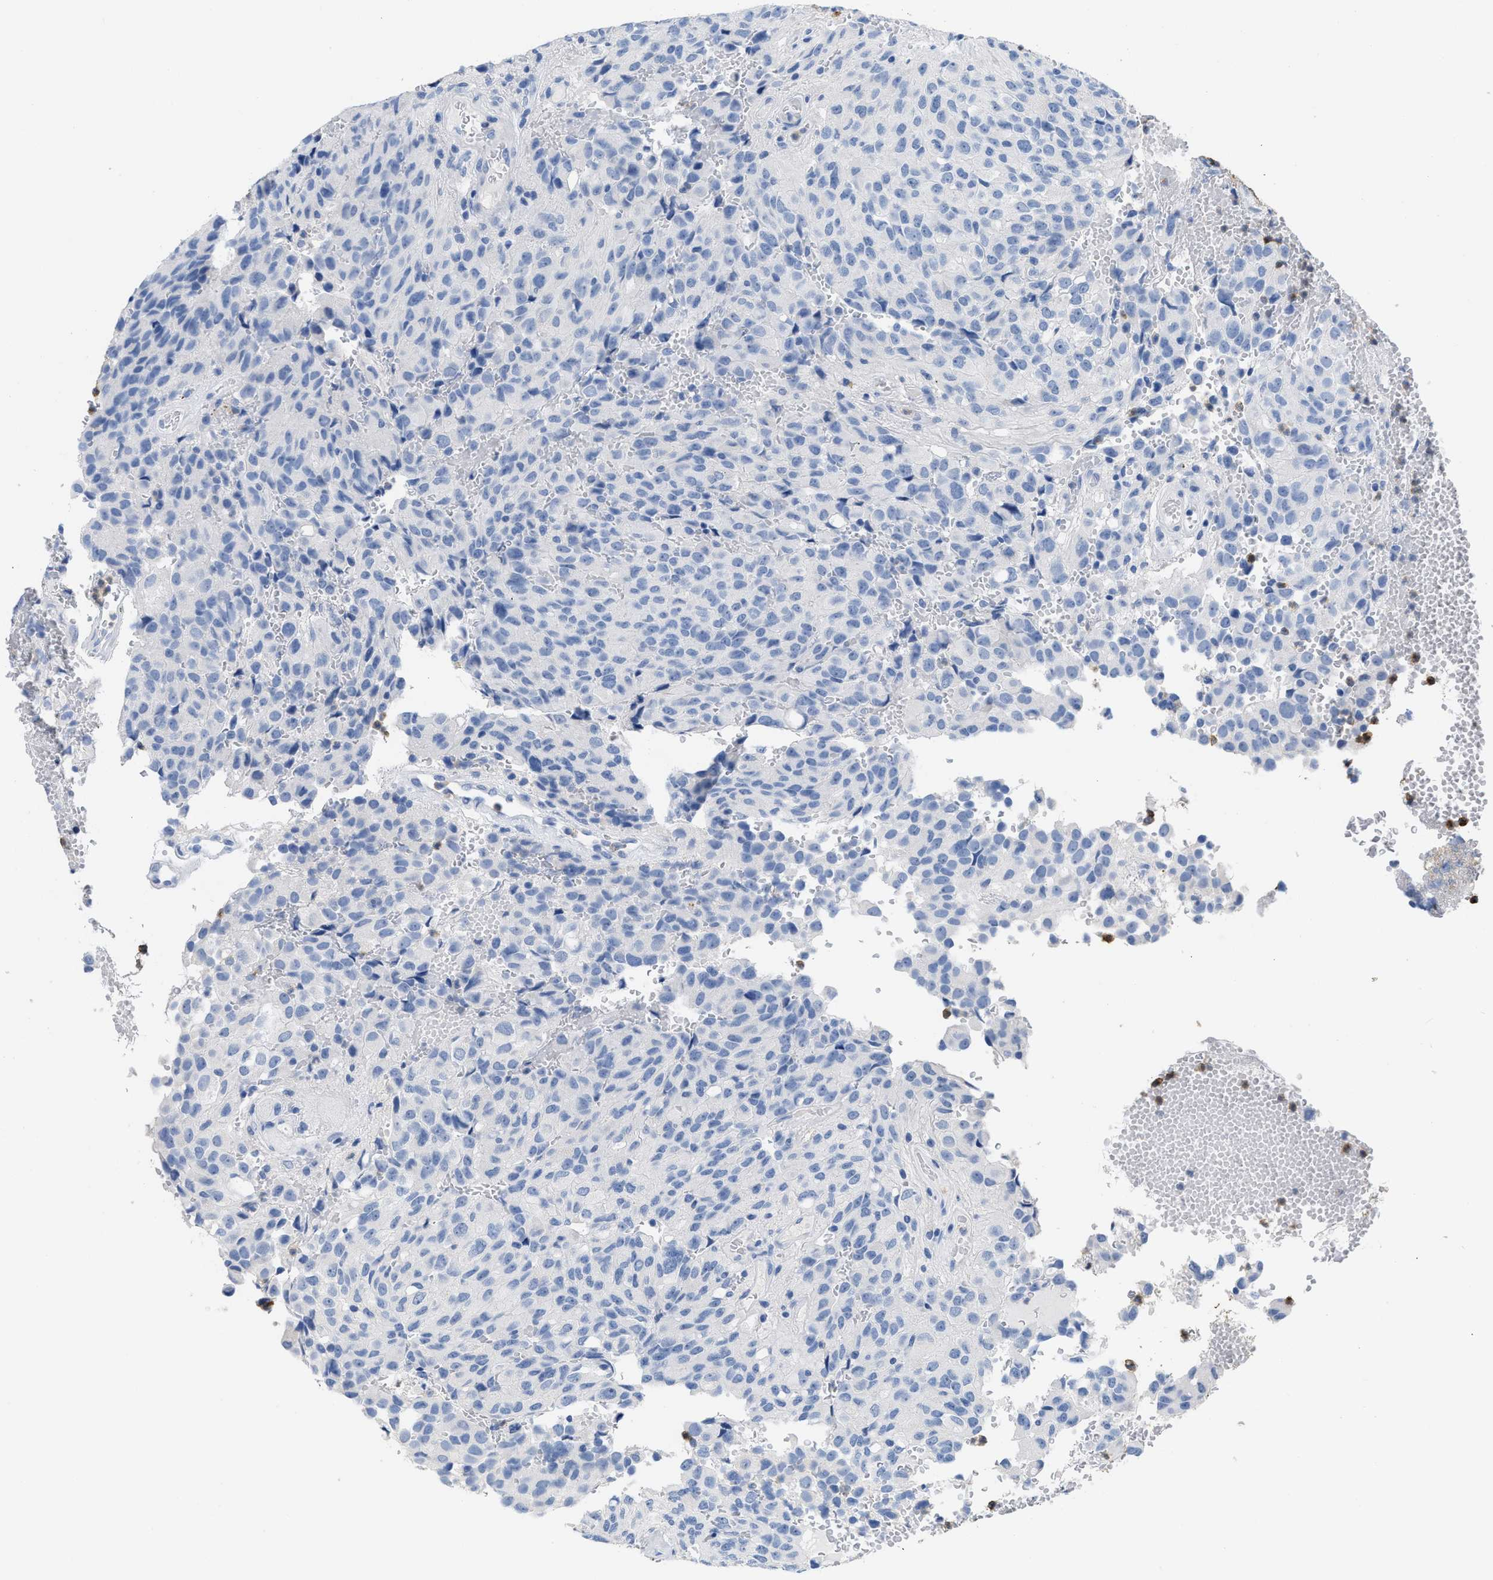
{"staining": {"intensity": "negative", "quantity": "none", "location": "none"}, "tissue": "glioma", "cell_type": "Tumor cells", "image_type": "cancer", "snomed": [{"axis": "morphology", "description": "Glioma, malignant, High grade"}, {"axis": "topography", "description": "Brain"}], "caption": "IHC image of human glioma stained for a protein (brown), which demonstrates no positivity in tumor cells.", "gene": "CR1", "patient": {"sex": "male", "age": 32}}